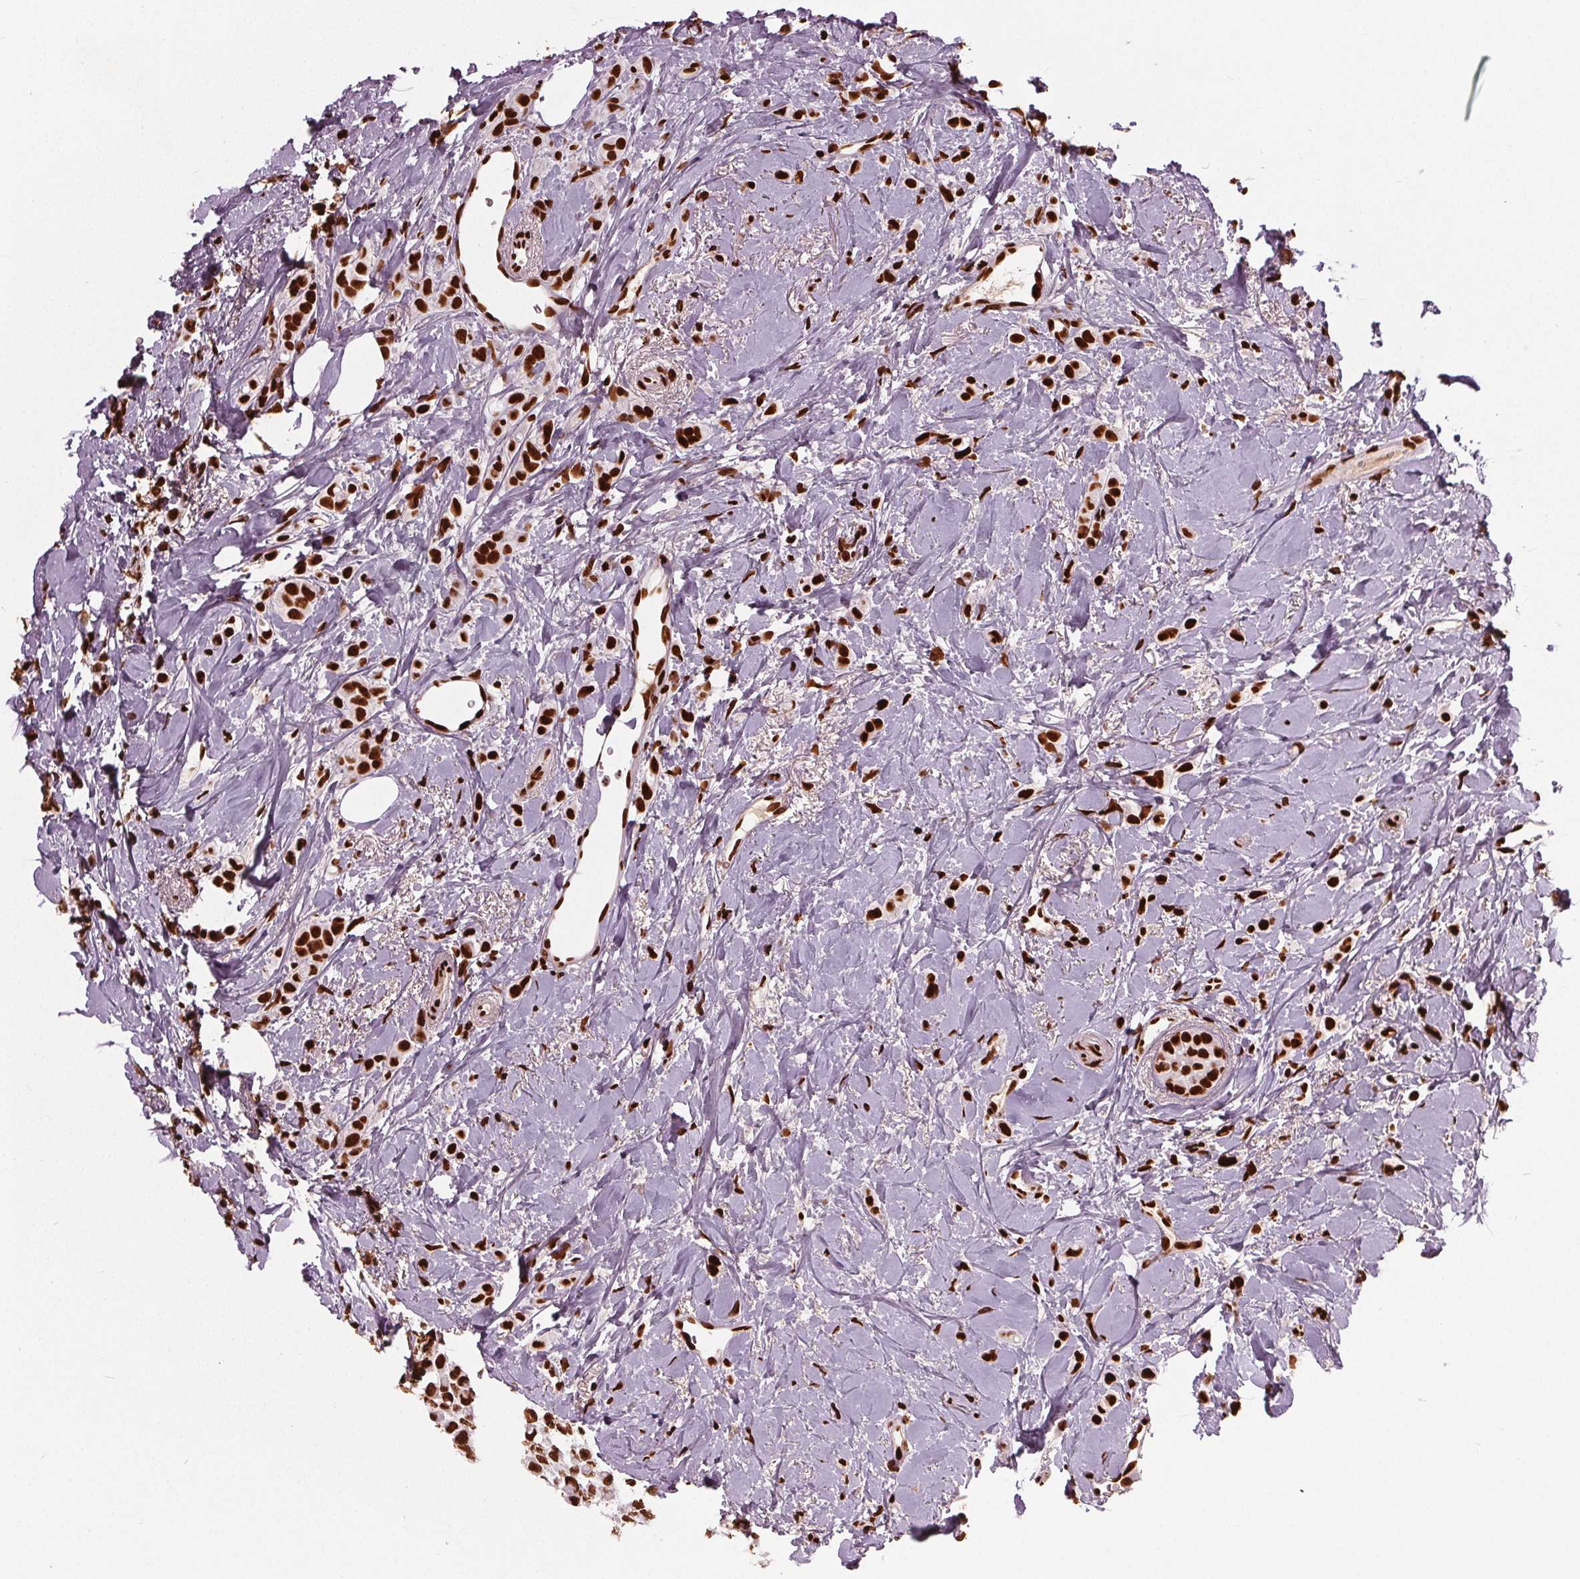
{"staining": {"intensity": "strong", "quantity": ">75%", "location": "nuclear"}, "tissue": "breast cancer", "cell_type": "Tumor cells", "image_type": "cancer", "snomed": [{"axis": "morphology", "description": "Lobular carcinoma"}, {"axis": "topography", "description": "Breast"}], "caption": "Approximately >75% of tumor cells in human breast cancer show strong nuclear protein staining as visualized by brown immunohistochemical staining.", "gene": "BRD4", "patient": {"sex": "female", "age": 66}}